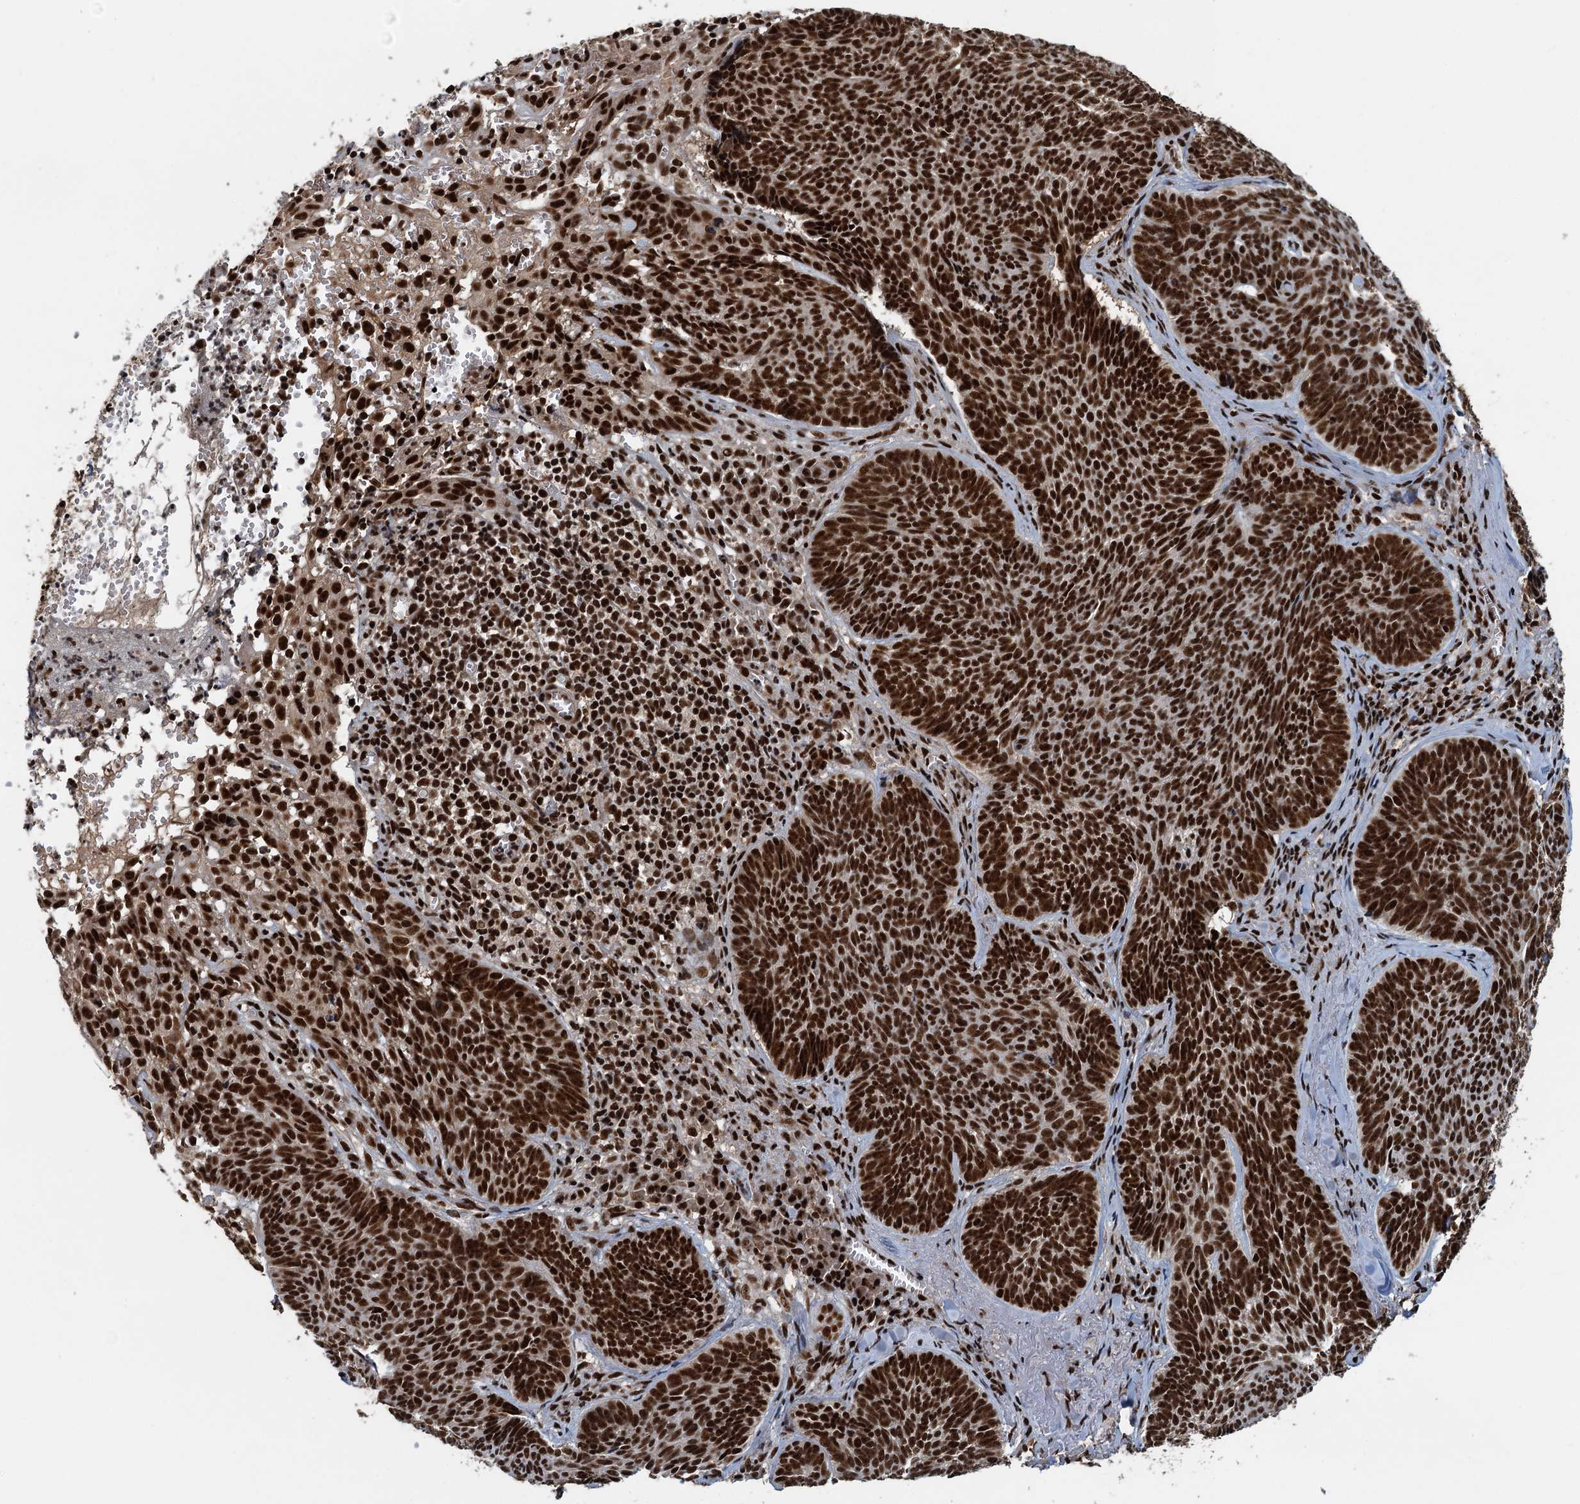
{"staining": {"intensity": "strong", "quantity": ">75%", "location": "nuclear"}, "tissue": "skin cancer", "cell_type": "Tumor cells", "image_type": "cancer", "snomed": [{"axis": "morphology", "description": "Basal cell carcinoma"}, {"axis": "topography", "description": "Skin"}], "caption": "This micrograph shows skin basal cell carcinoma stained with immunohistochemistry to label a protein in brown. The nuclear of tumor cells show strong positivity for the protein. Nuclei are counter-stained blue.", "gene": "ZC3H18", "patient": {"sex": "female", "age": 74}}